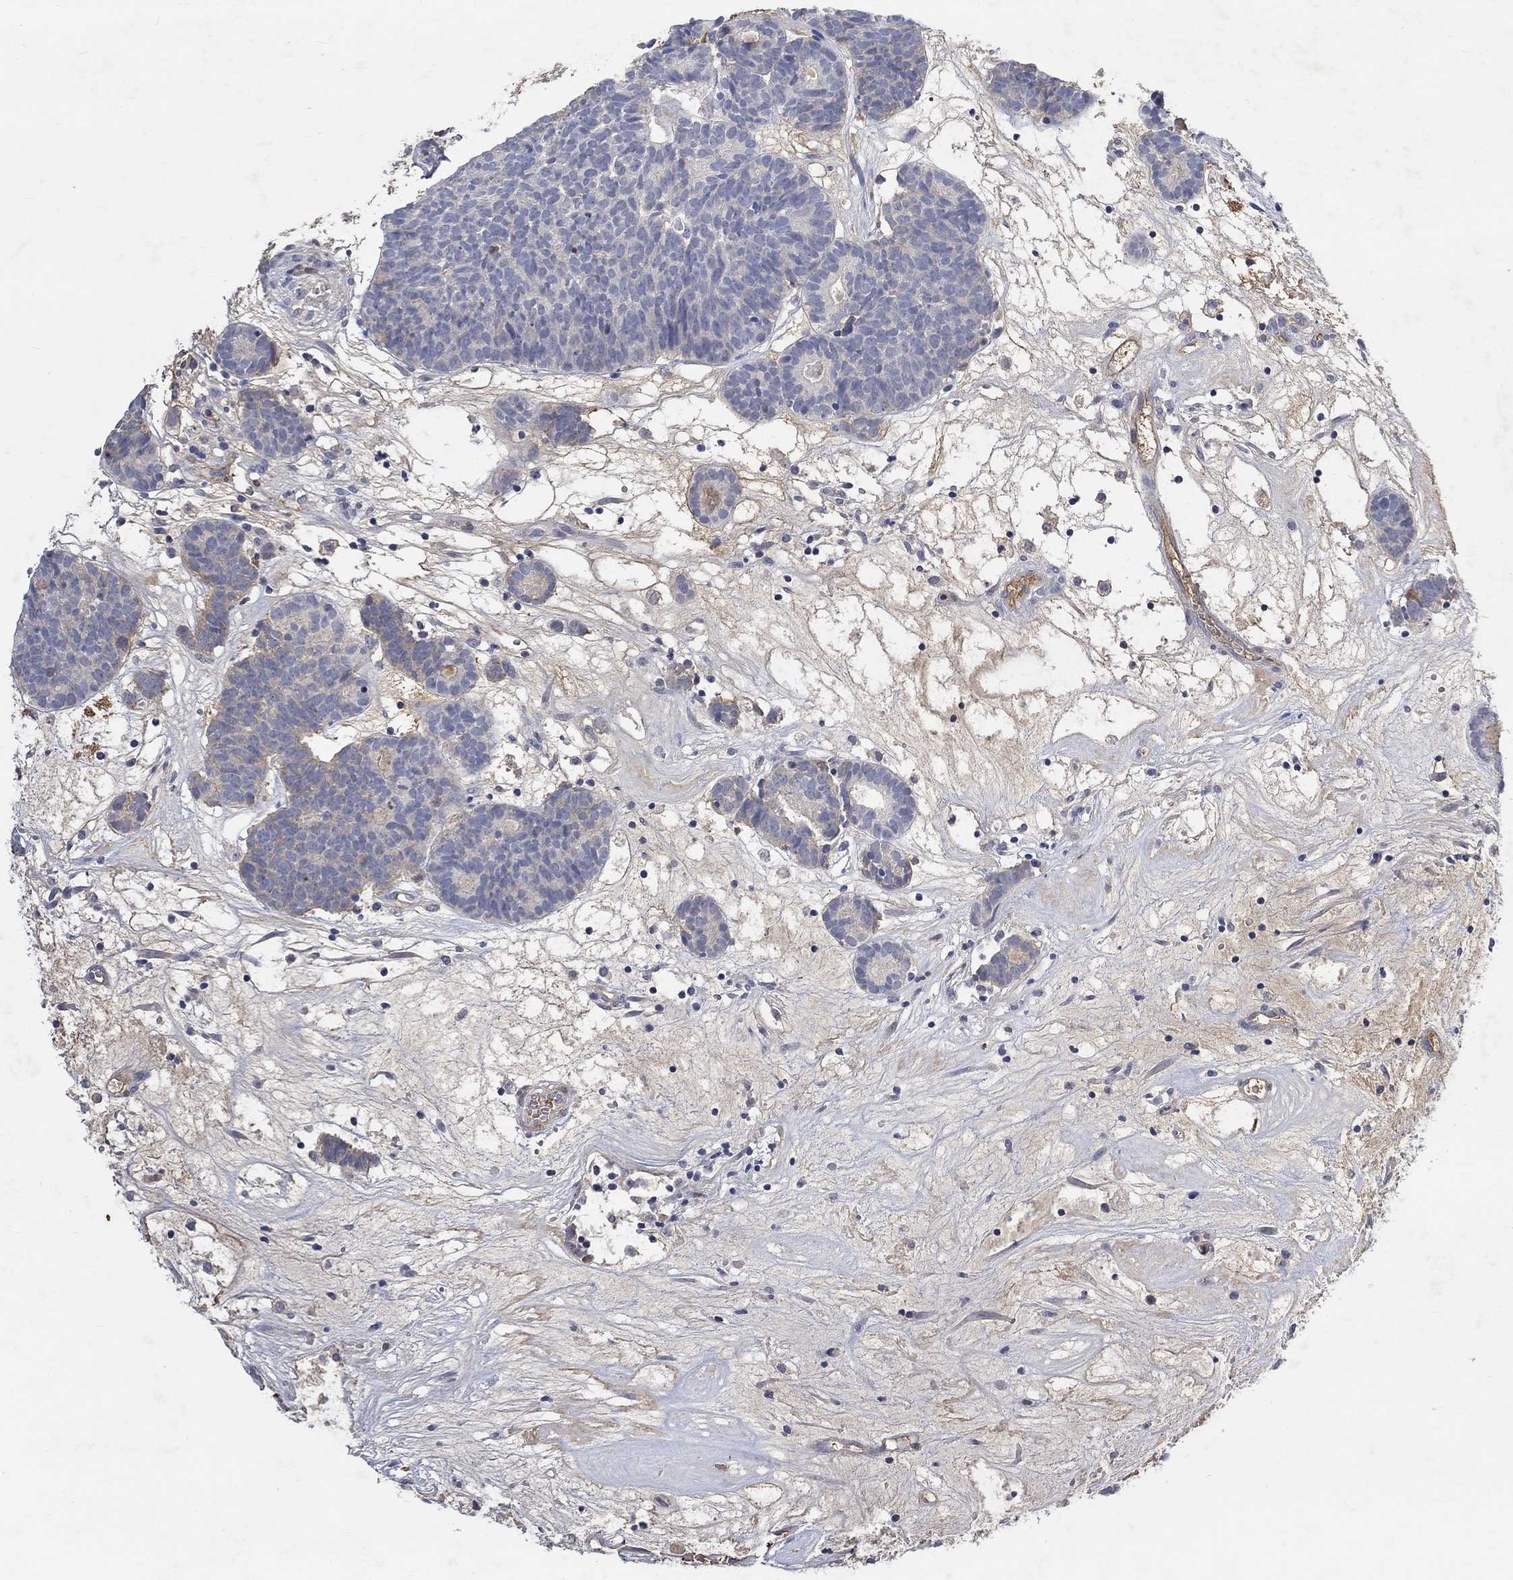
{"staining": {"intensity": "negative", "quantity": "none", "location": "none"}, "tissue": "head and neck cancer", "cell_type": "Tumor cells", "image_type": "cancer", "snomed": [{"axis": "morphology", "description": "Adenocarcinoma, NOS"}, {"axis": "topography", "description": "Head-Neck"}], "caption": "Human adenocarcinoma (head and neck) stained for a protein using immunohistochemistry (IHC) displays no positivity in tumor cells.", "gene": "MSTN", "patient": {"sex": "female", "age": 81}}